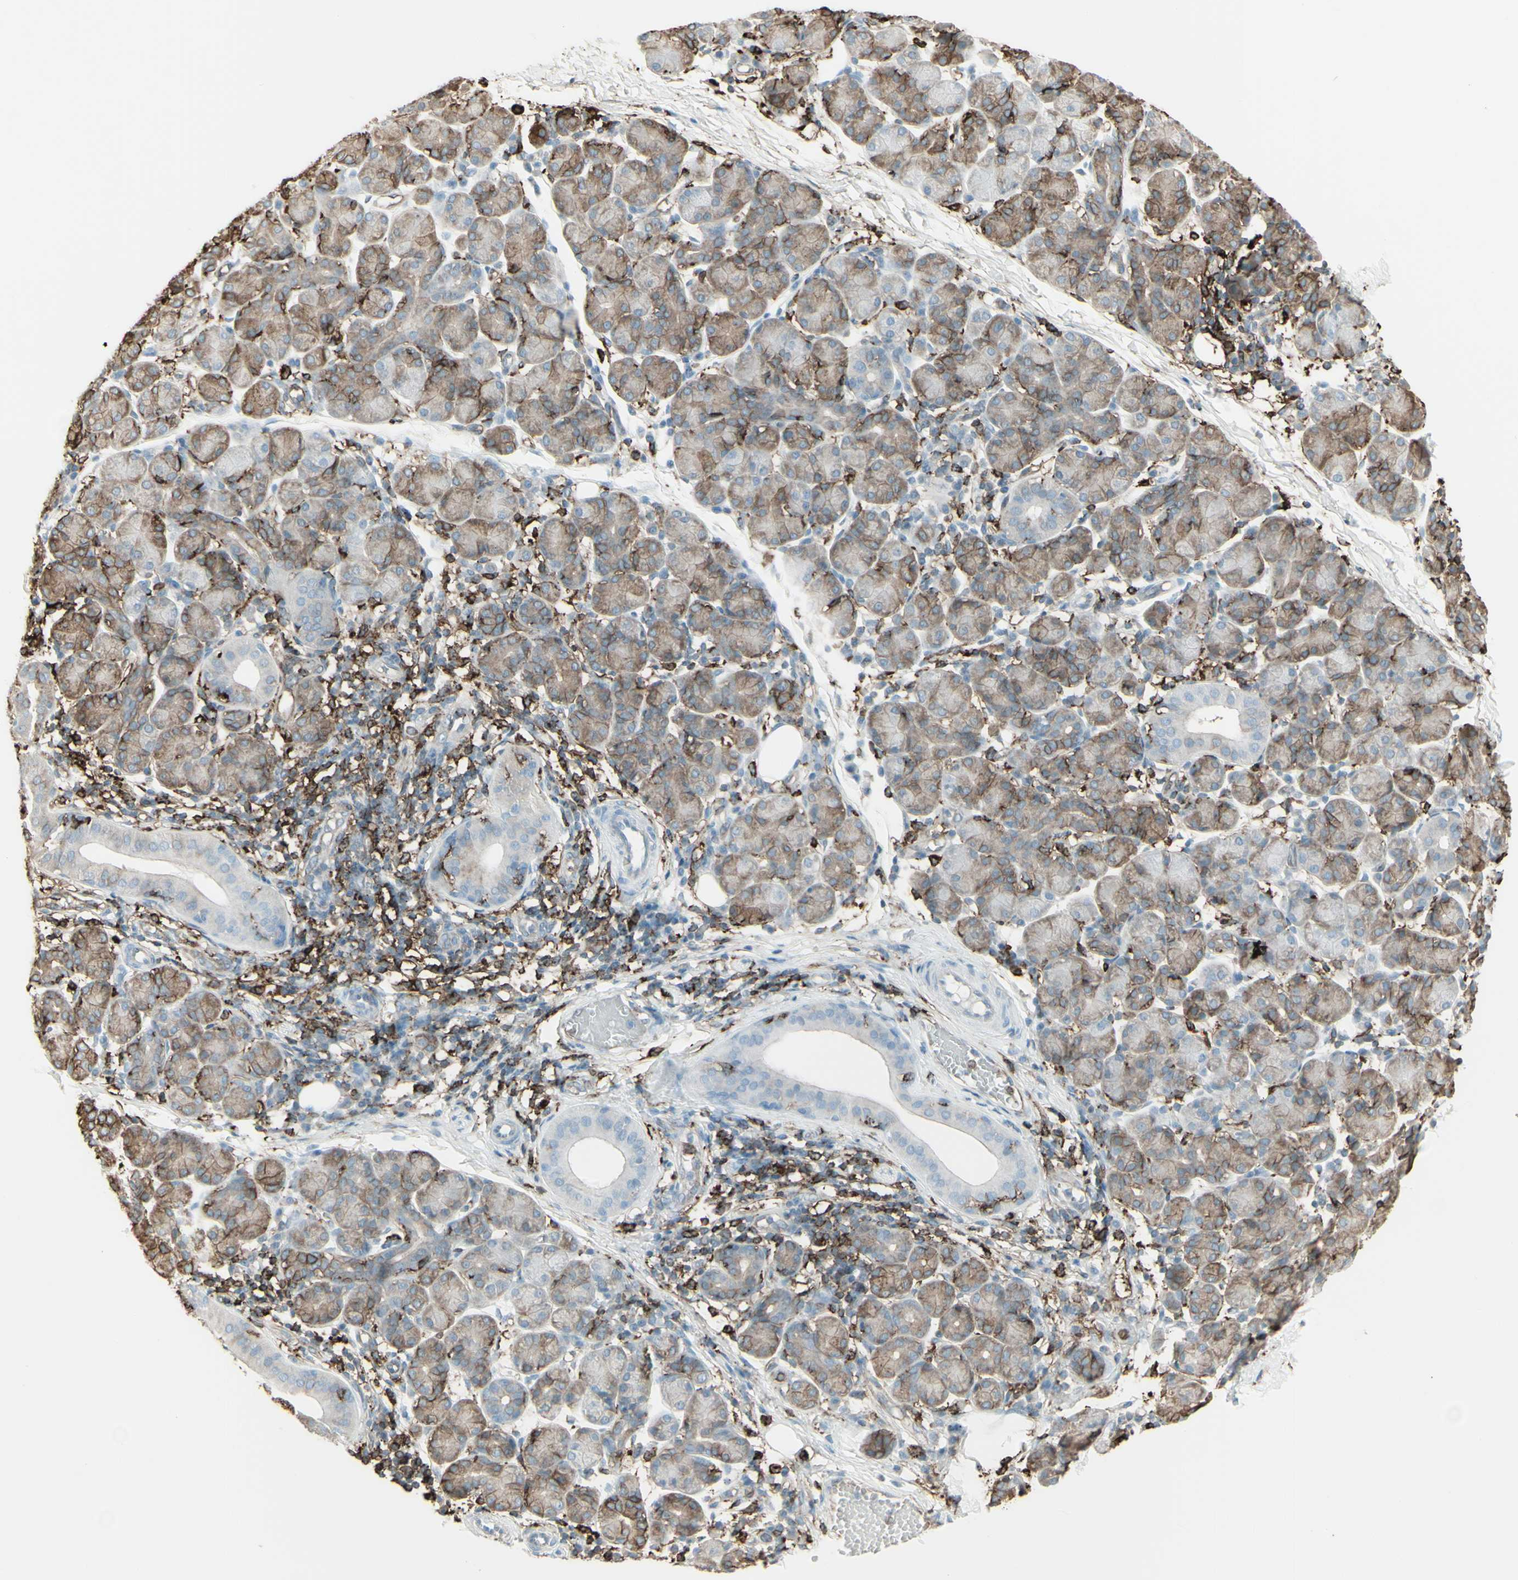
{"staining": {"intensity": "moderate", "quantity": "25%-75%", "location": "cytoplasmic/membranous"}, "tissue": "salivary gland", "cell_type": "Glandular cells", "image_type": "normal", "snomed": [{"axis": "morphology", "description": "Normal tissue, NOS"}, {"axis": "morphology", "description": "Inflammation, NOS"}, {"axis": "topography", "description": "Lymph node"}, {"axis": "topography", "description": "Salivary gland"}], "caption": "The photomicrograph displays staining of benign salivary gland, revealing moderate cytoplasmic/membranous protein staining (brown color) within glandular cells.", "gene": "HLA", "patient": {"sex": "male", "age": 3}}